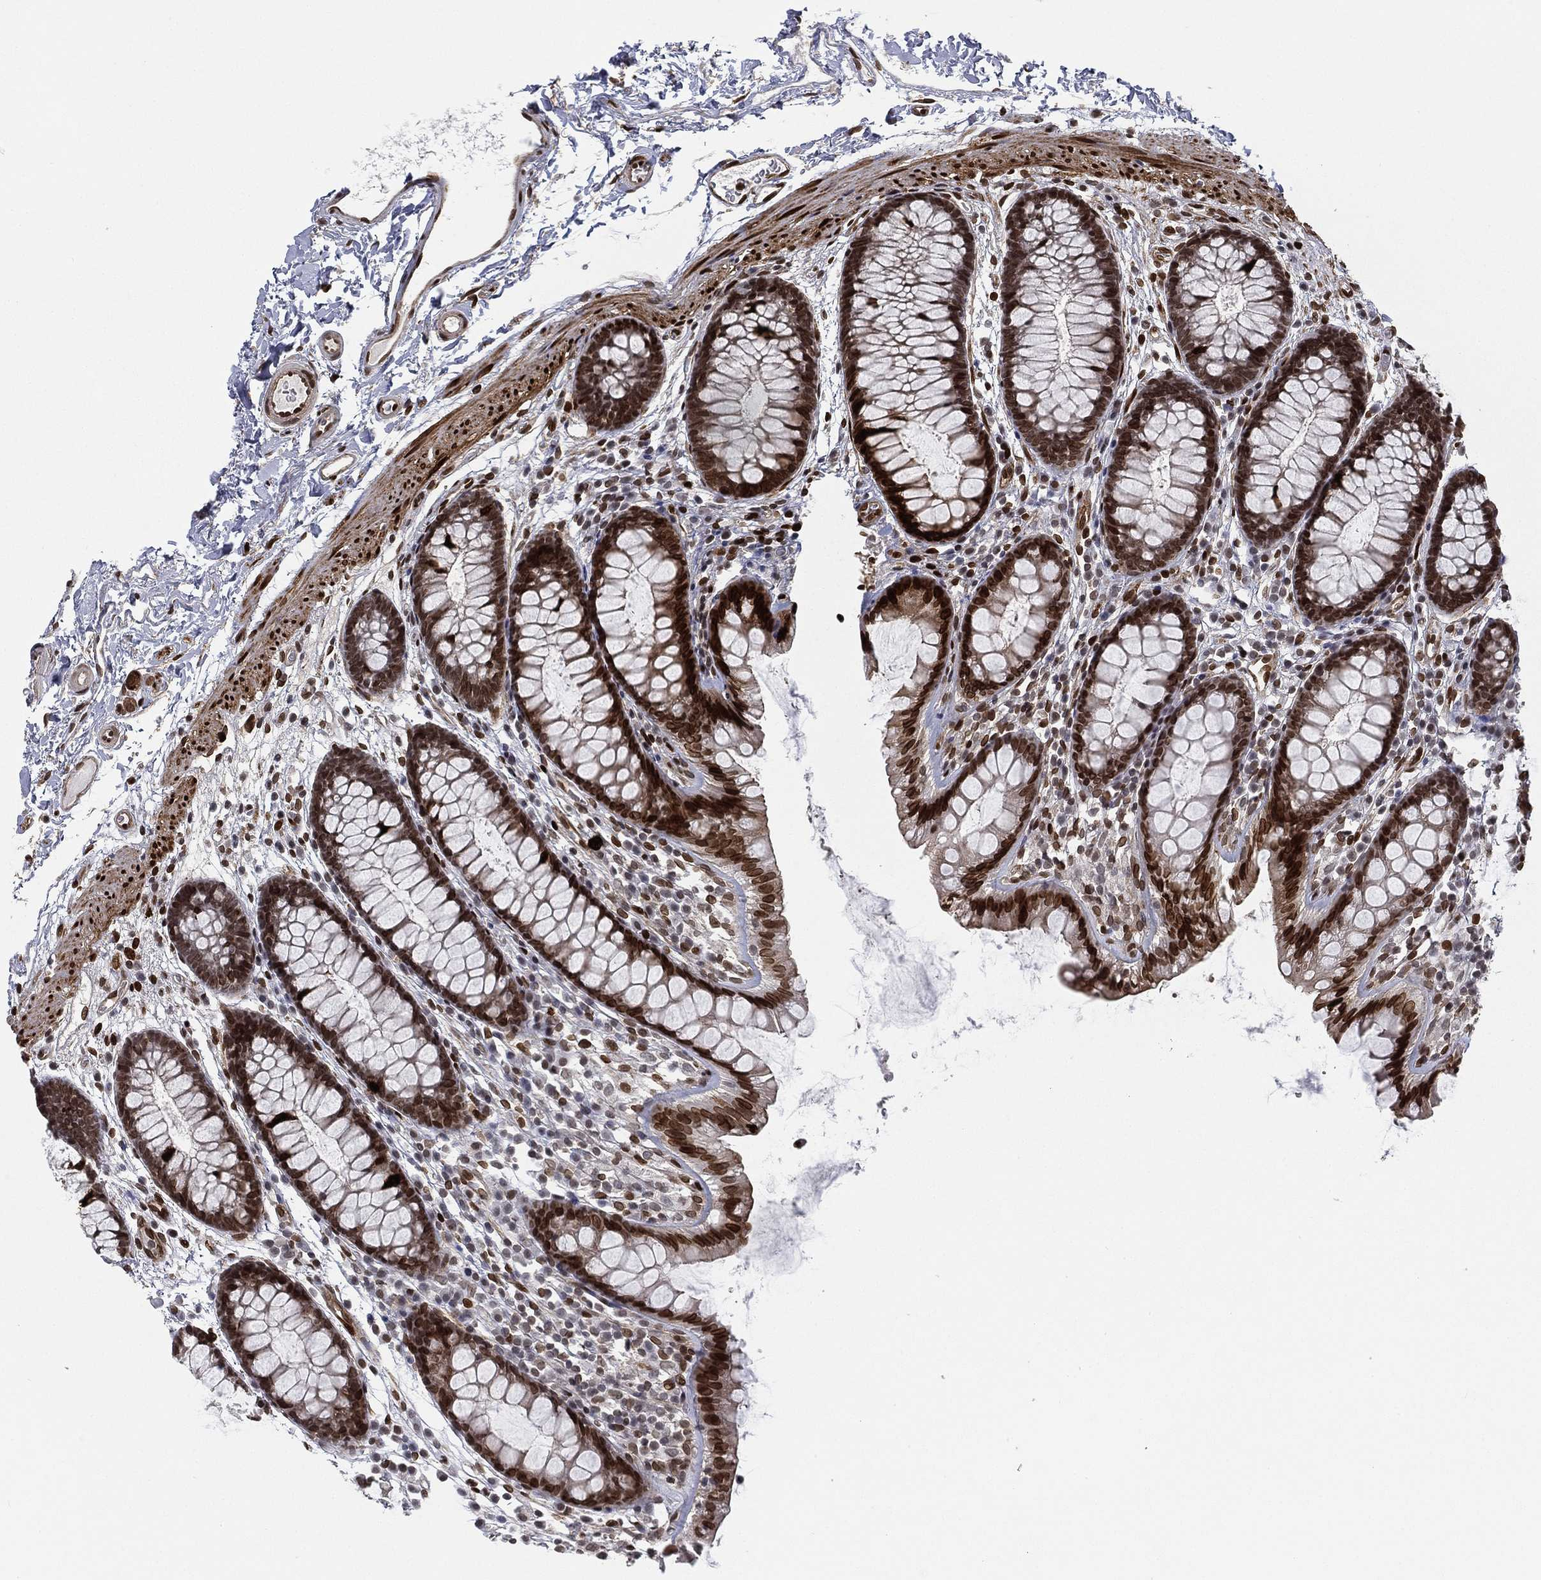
{"staining": {"intensity": "moderate", "quantity": "<25%", "location": "nuclear"}, "tissue": "colon", "cell_type": "Endothelial cells", "image_type": "normal", "snomed": [{"axis": "morphology", "description": "Normal tissue, NOS"}, {"axis": "topography", "description": "Colon"}], "caption": "Immunohistochemistry of benign colon demonstrates low levels of moderate nuclear expression in about <25% of endothelial cells. (DAB IHC with brightfield microscopy, high magnification).", "gene": "LMNB1", "patient": {"sex": "male", "age": 76}}